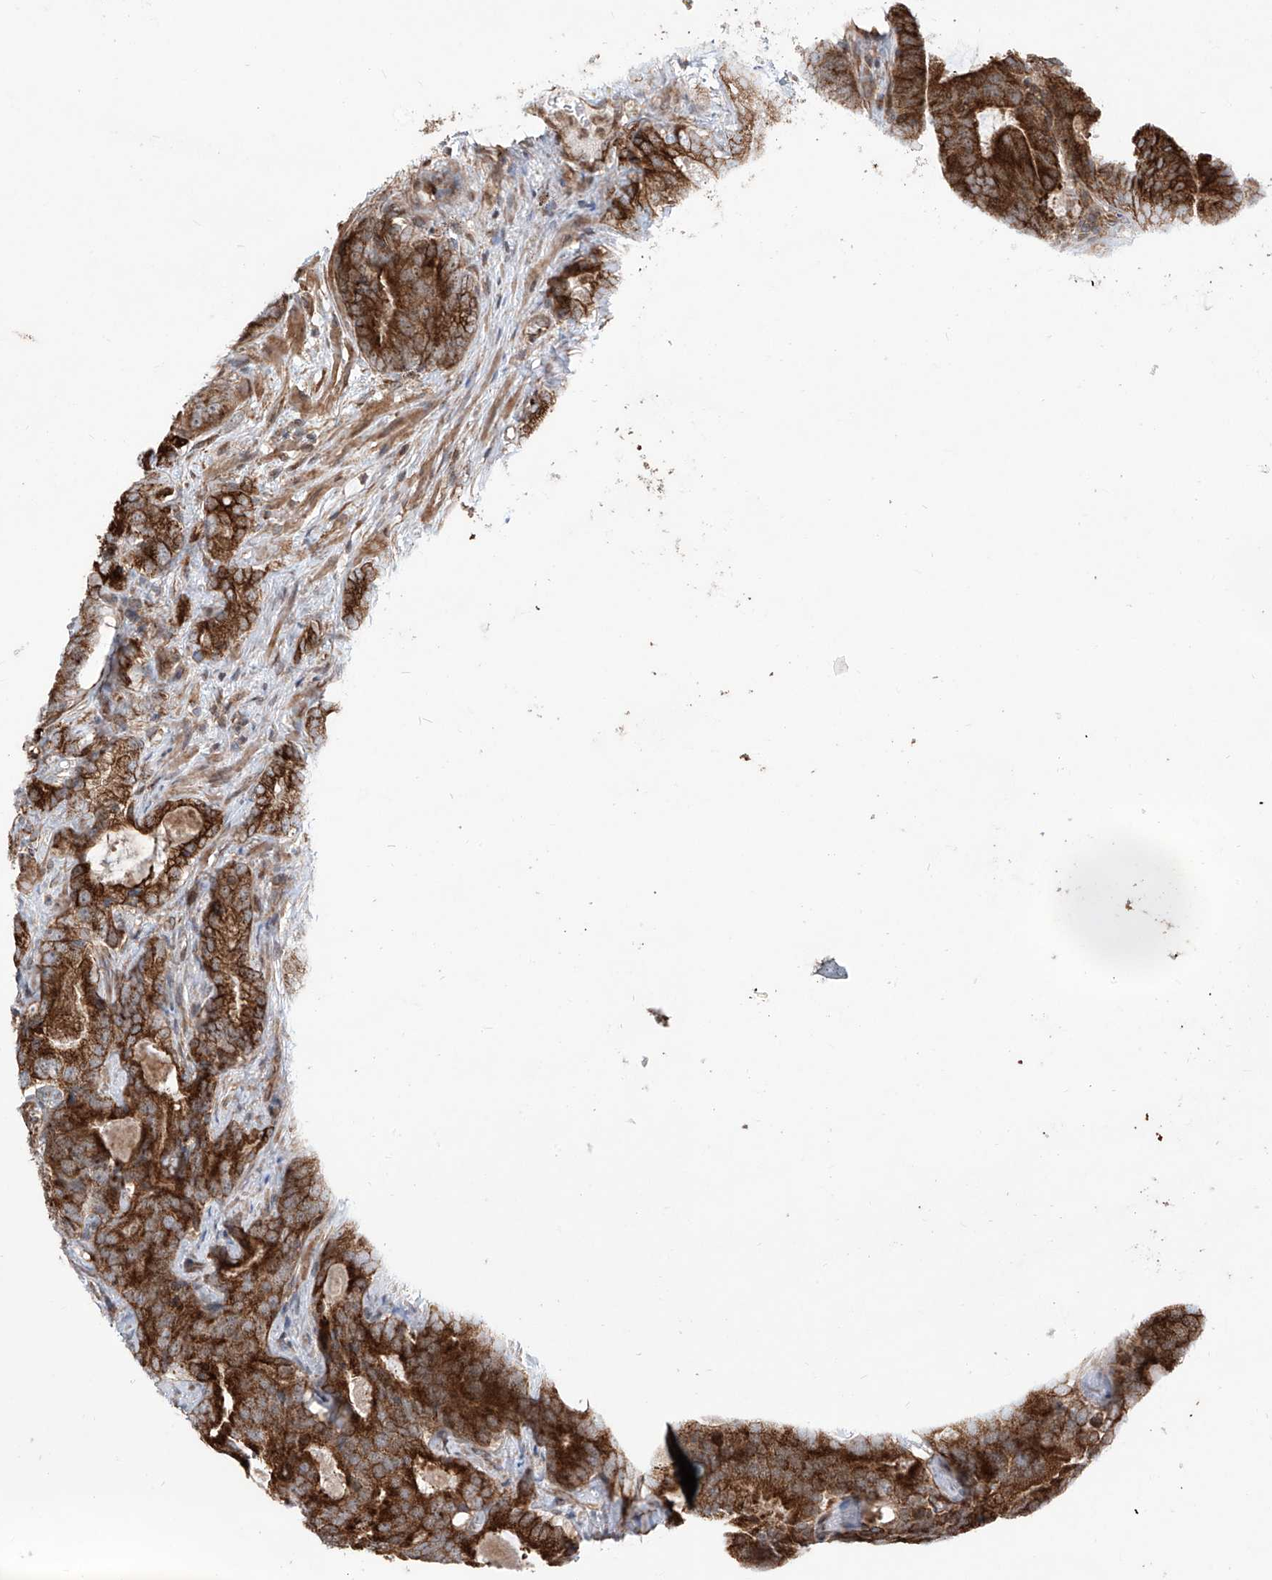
{"staining": {"intensity": "strong", "quantity": ">75%", "location": "cytoplasmic/membranous"}, "tissue": "prostate cancer", "cell_type": "Tumor cells", "image_type": "cancer", "snomed": [{"axis": "morphology", "description": "Adenocarcinoma, High grade"}, {"axis": "topography", "description": "Prostate"}], "caption": "A brown stain labels strong cytoplasmic/membranous staining of a protein in human prostate cancer tumor cells.", "gene": "APAF1", "patient": {"sex": "male", "age": 66}}